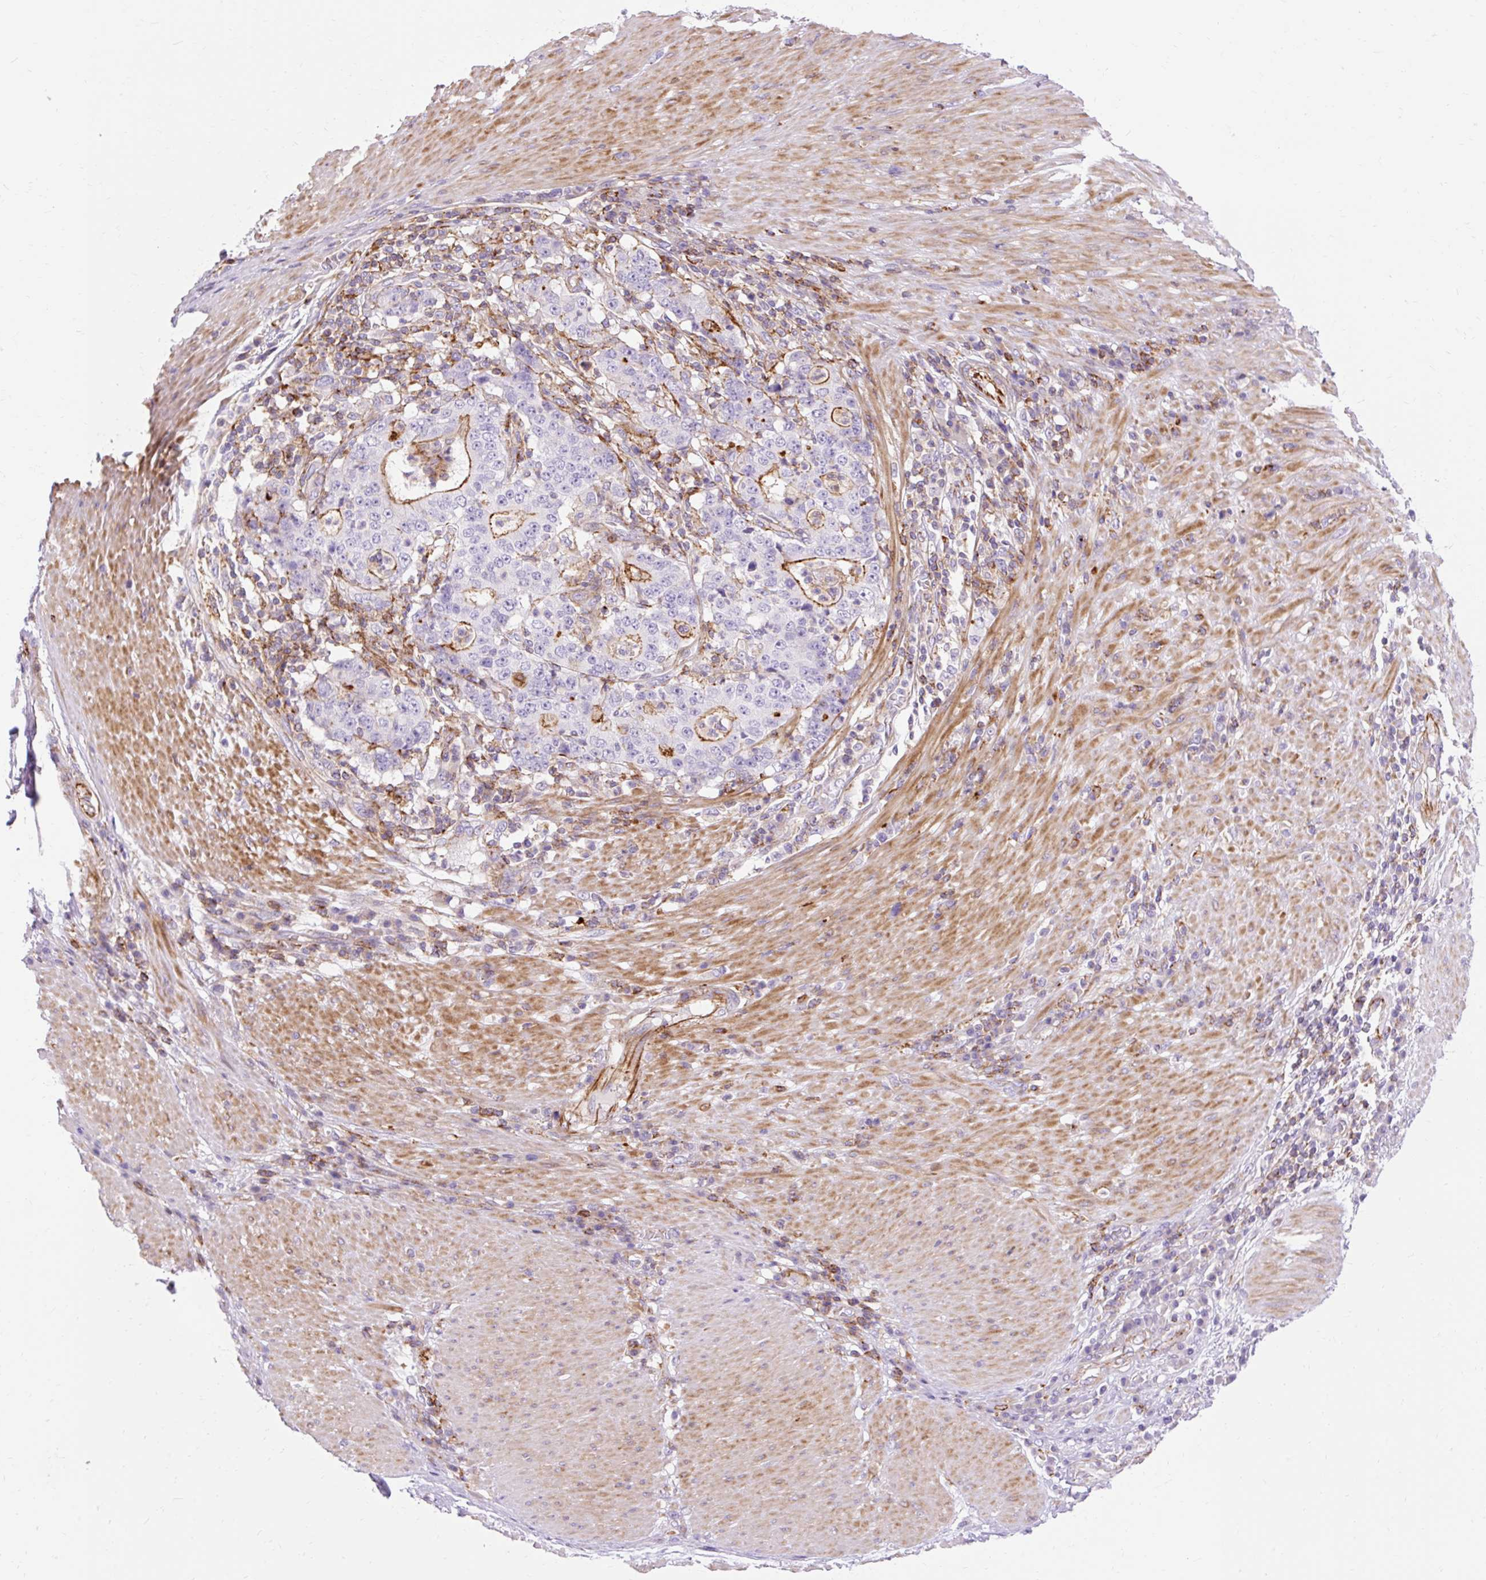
{"staining": {"intensity": "moderate", "quantity": "<25%", "location": "cytoplasmic/membranous"}, "tissue": "stomach cancer", "cell_type": "Tumor cells", "image_type": "cancer", "snomed": [{"axis": "morphology", "description": "Normal tissue, NOS"}, {"axis": "morphology", "description": "Adenocarcinoma, NOS"}, {"axis": "topography", "description": "Stomach, upper"}, {"axis": "topography", "description": "Stomach"}], "caption": "This is an image of immunohistochemistry staining of stomach cancer (adenocarcinoma), which shows moderate staining in the cytoplasmic/membranous of tumor cells.", "gene": "CORO7-PAM16", "patient": {"sex": "male", "age": 59}}